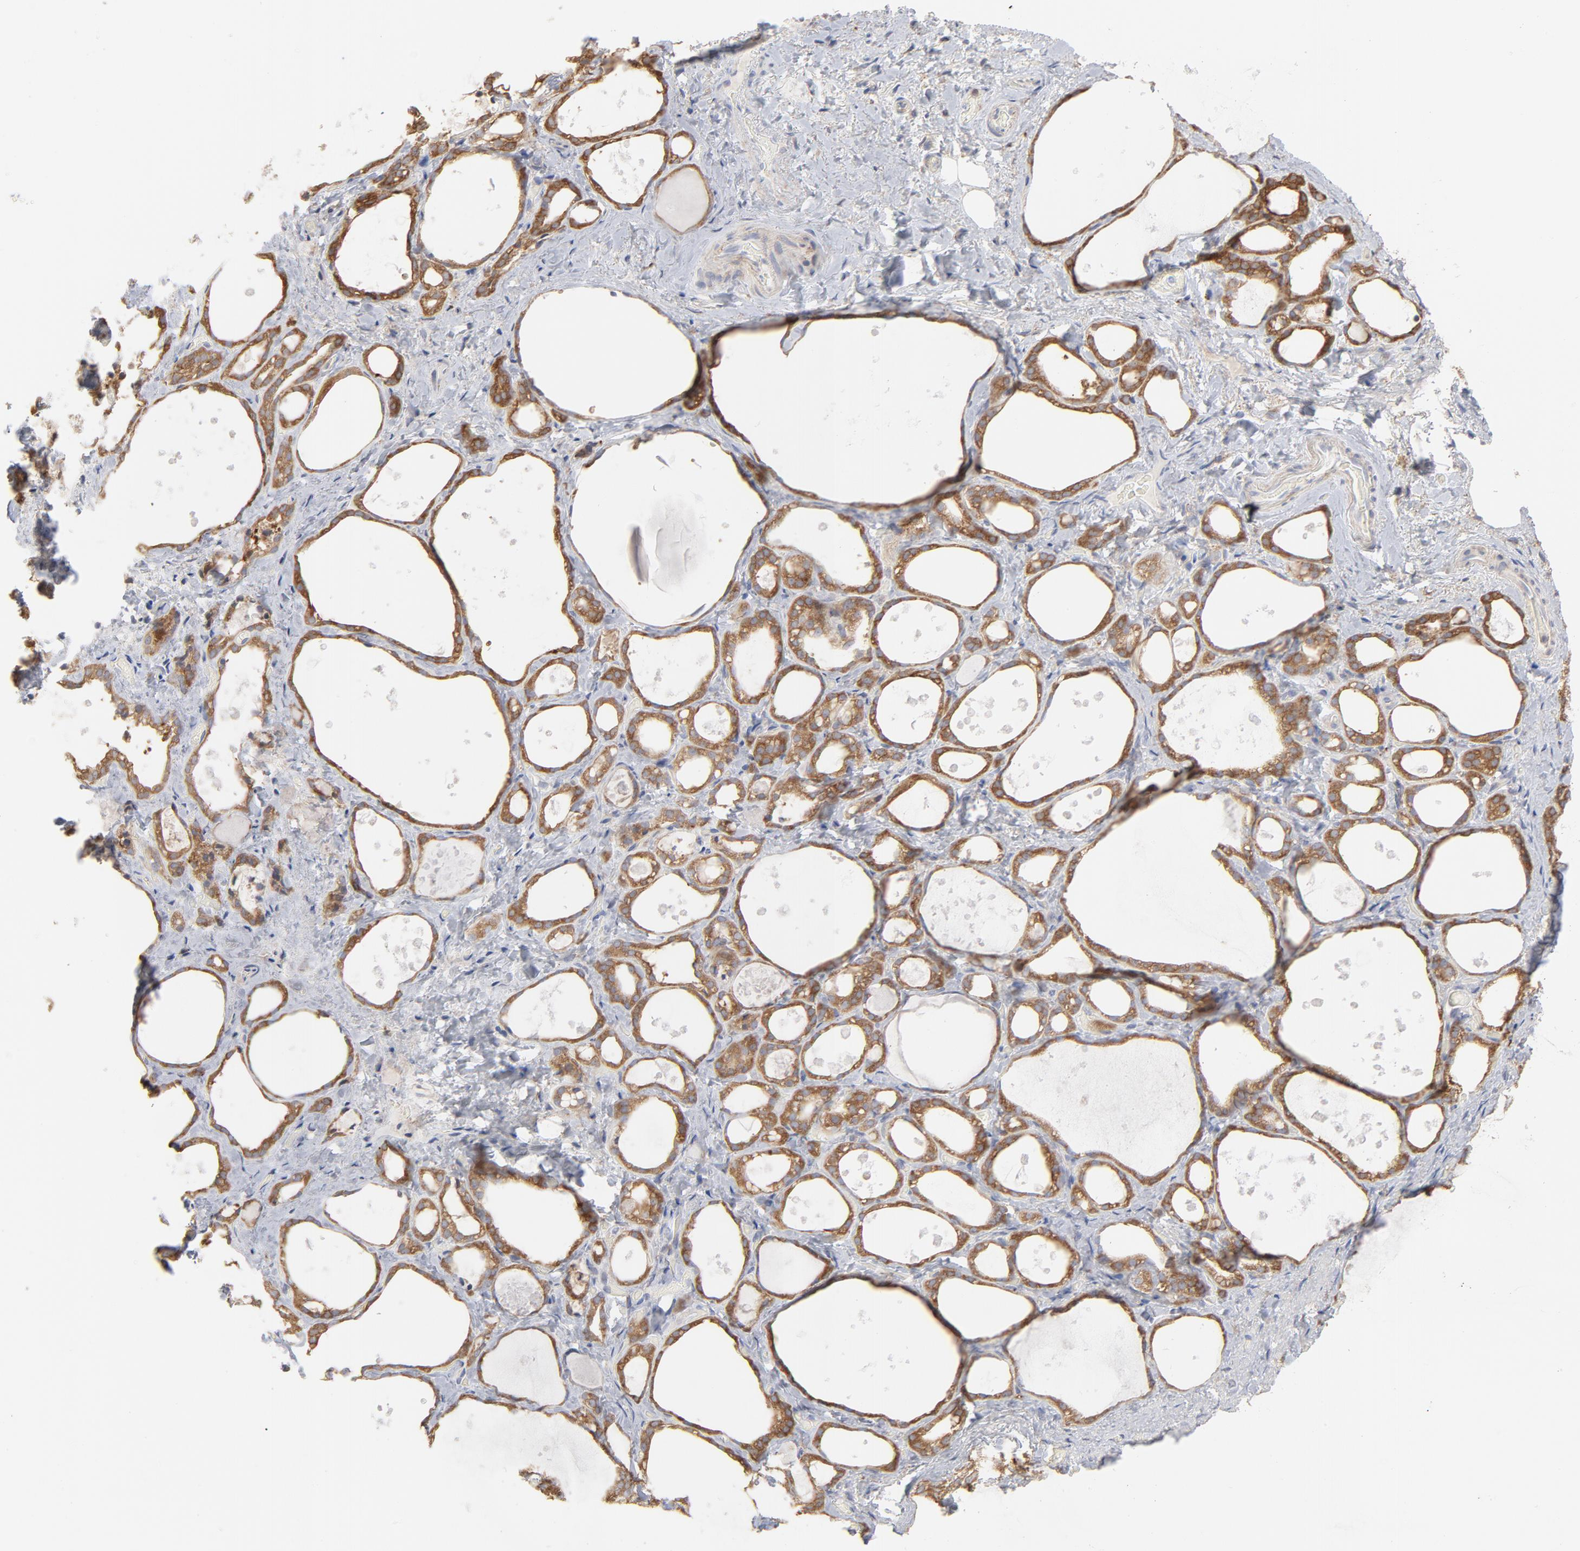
{"staining": {"intensity": "moderate", "quantity": ">75%", "location": "cytoplasmic/membranous"}, "tissue": "thyroid gland", "cell_type": "Glandular cells", "image_type": "normal", "snomed": [{"axis": "morphology", "description": "Normal tissue, NOS"}, {"axis": "topography", "description": "Thyroid gland"}], "caption": "Immunohistochemical staining of benign thyroid gland reveals >75% levels of moderate cytoplasmic/membranous protein staining in approximately >75% of glandular cells. The staining was performed using DAB, with brown indicating positive protein expression. Nuclei are stained blue with hematoxylin.", "gene": "PPFIBP2", "patient": {"sex": "female", "age": 75}}